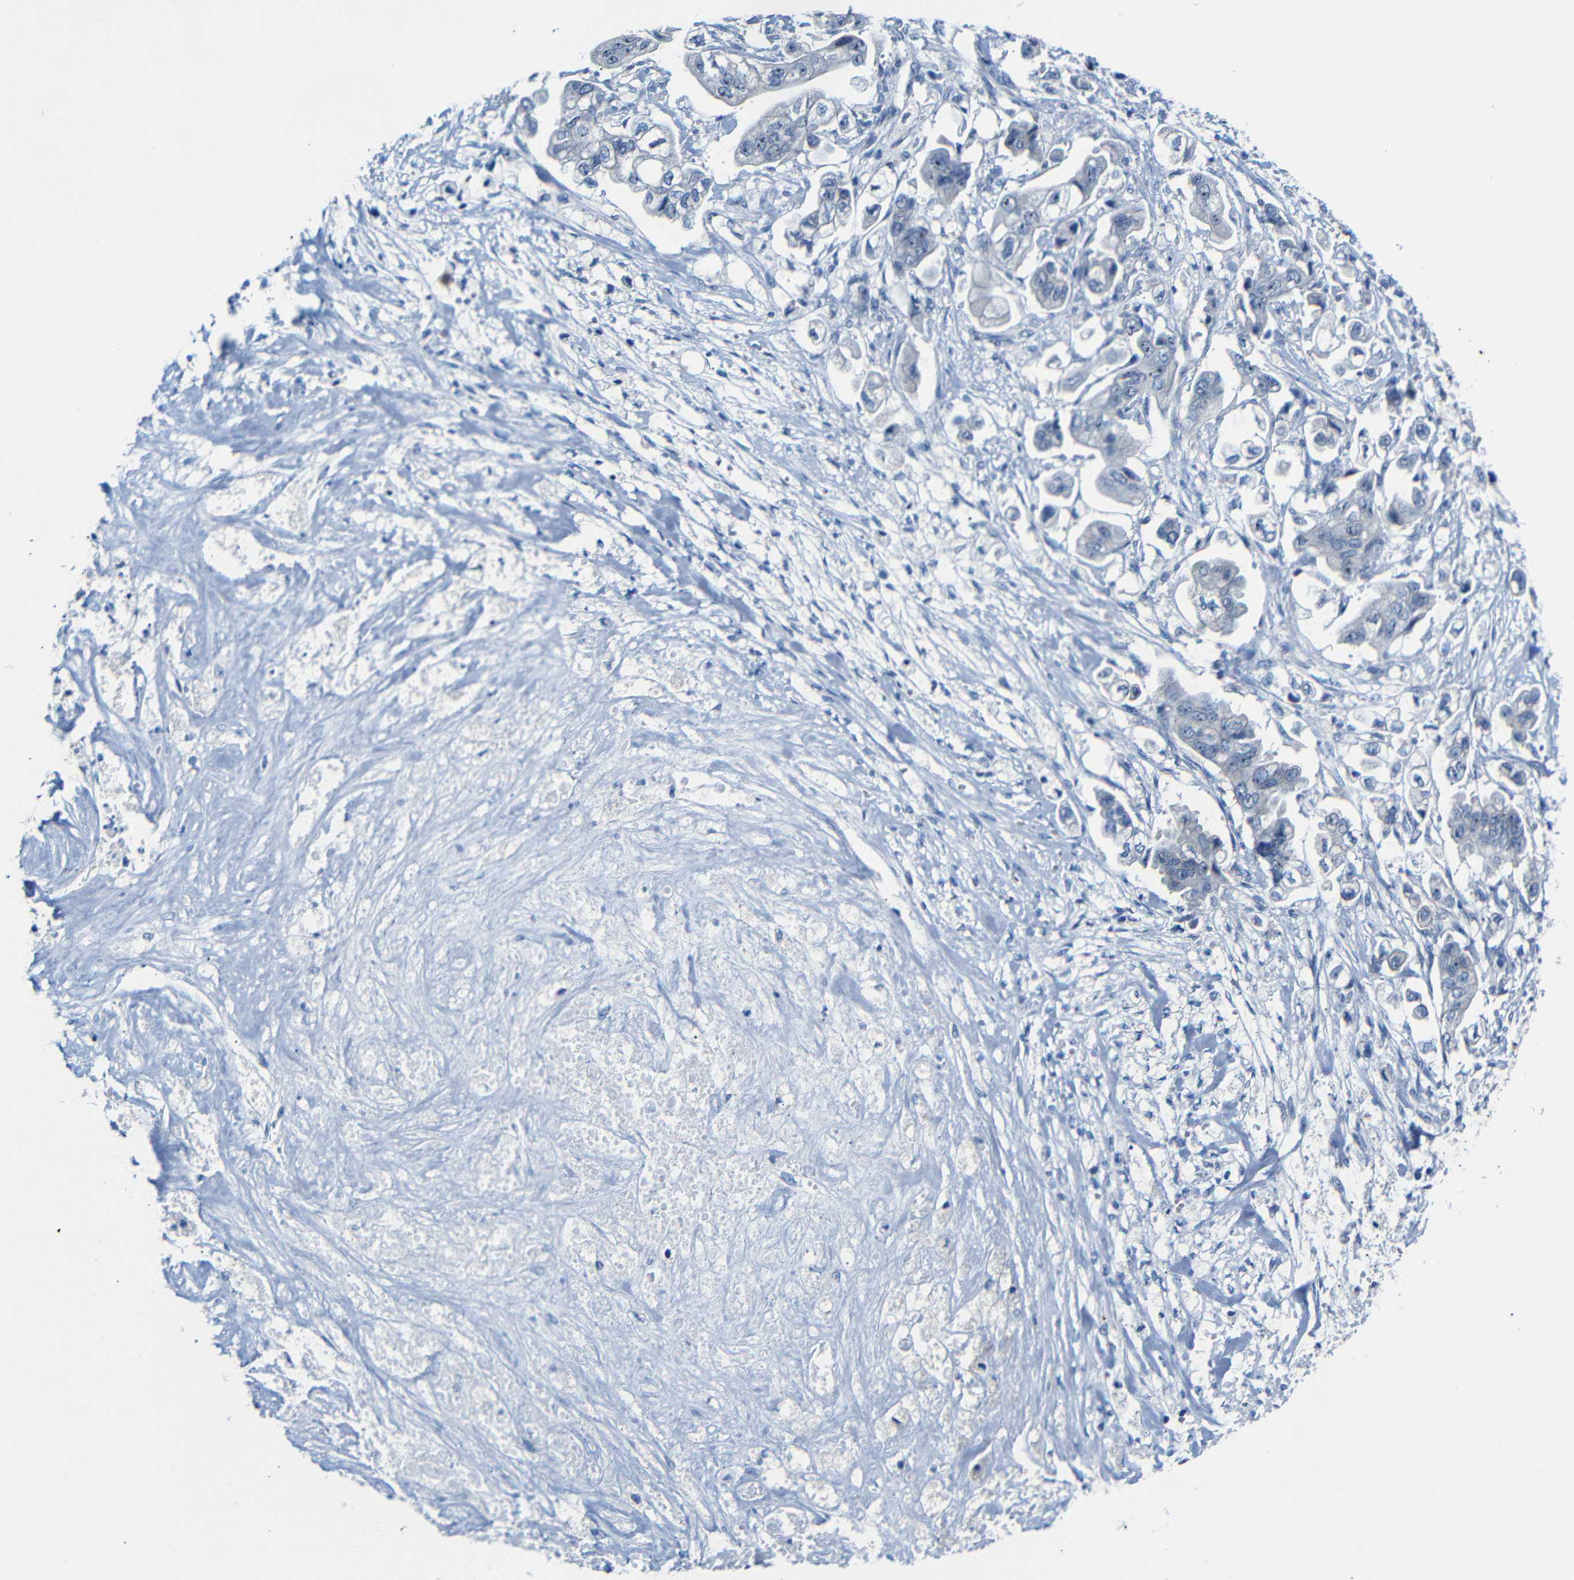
{"staining": {"intensity": "negative", "quantity": "none", "location": "none"}, "tissue": "stomach cancer", "cell_type": "Tumor cells", "image_type": "cancer", "snomed": [{"axis": "morphology", "description": "Adenocarcinoma, NOS"}, {"axis": "topography", "description": "Stomach"}], "caption": "The histopathology image reveals no significant positivity in tumor cells of adenocarcinoma (stomach).", "gene": "C1orf210", "patient": {"sex": "male", "age": 62}}